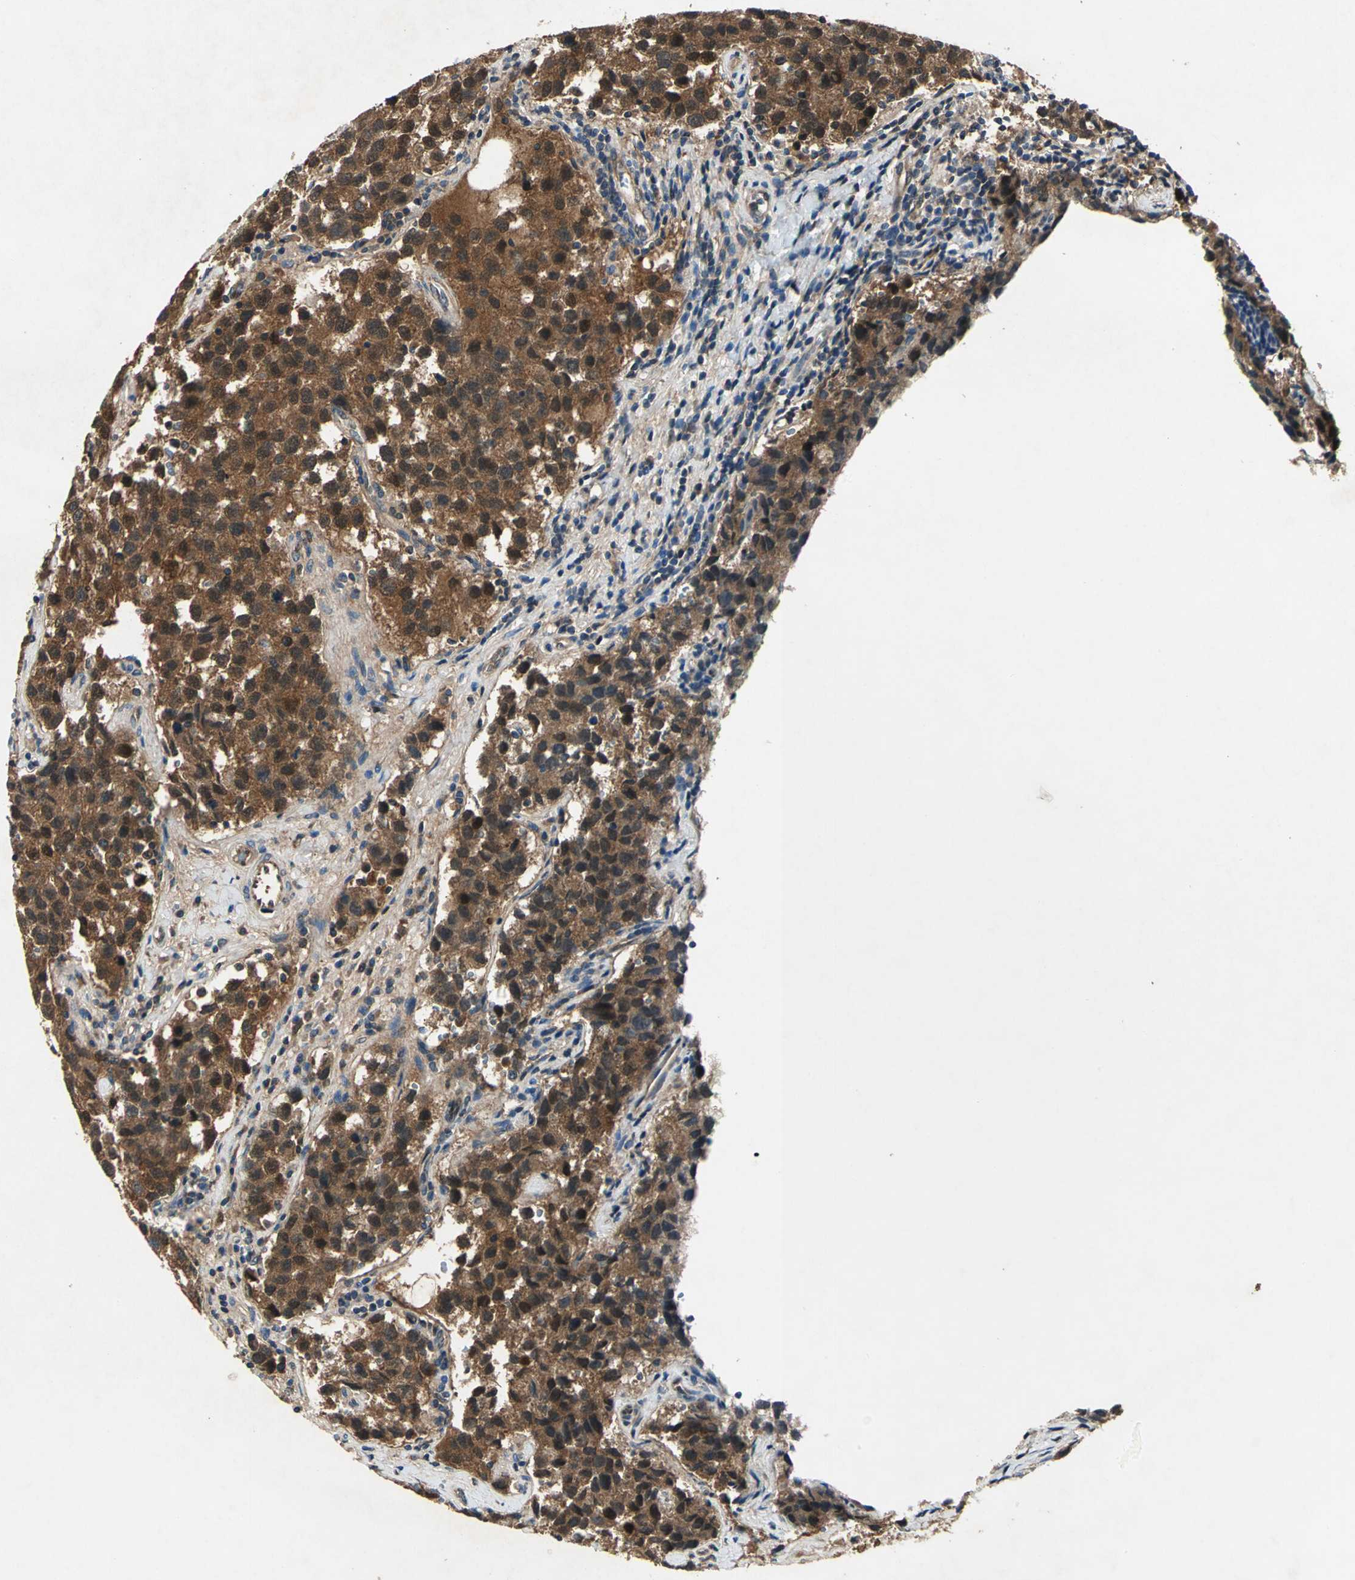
{"staining": {"intensity": "strong", "quantity": ">75%", "location": "cytoplasmic/membranous,nuclear"}, "tissue": "testis cancer", "cell_type": "Tumor cells", "image_type": "cancer", "snomed": [{"axis": "morphology", "description": "Seminoma, NOS"}, {"axis": "topography", "description": "Testis"}], "caption": "A high-resolution image shows IHC staining of testis cancer, which shows strong cytoplasmic/membranous and nuclear positivity in approximately >75% of tumor cells.", "gene": "RRM2B", "patient": {"sex": "male", "age": 39}}